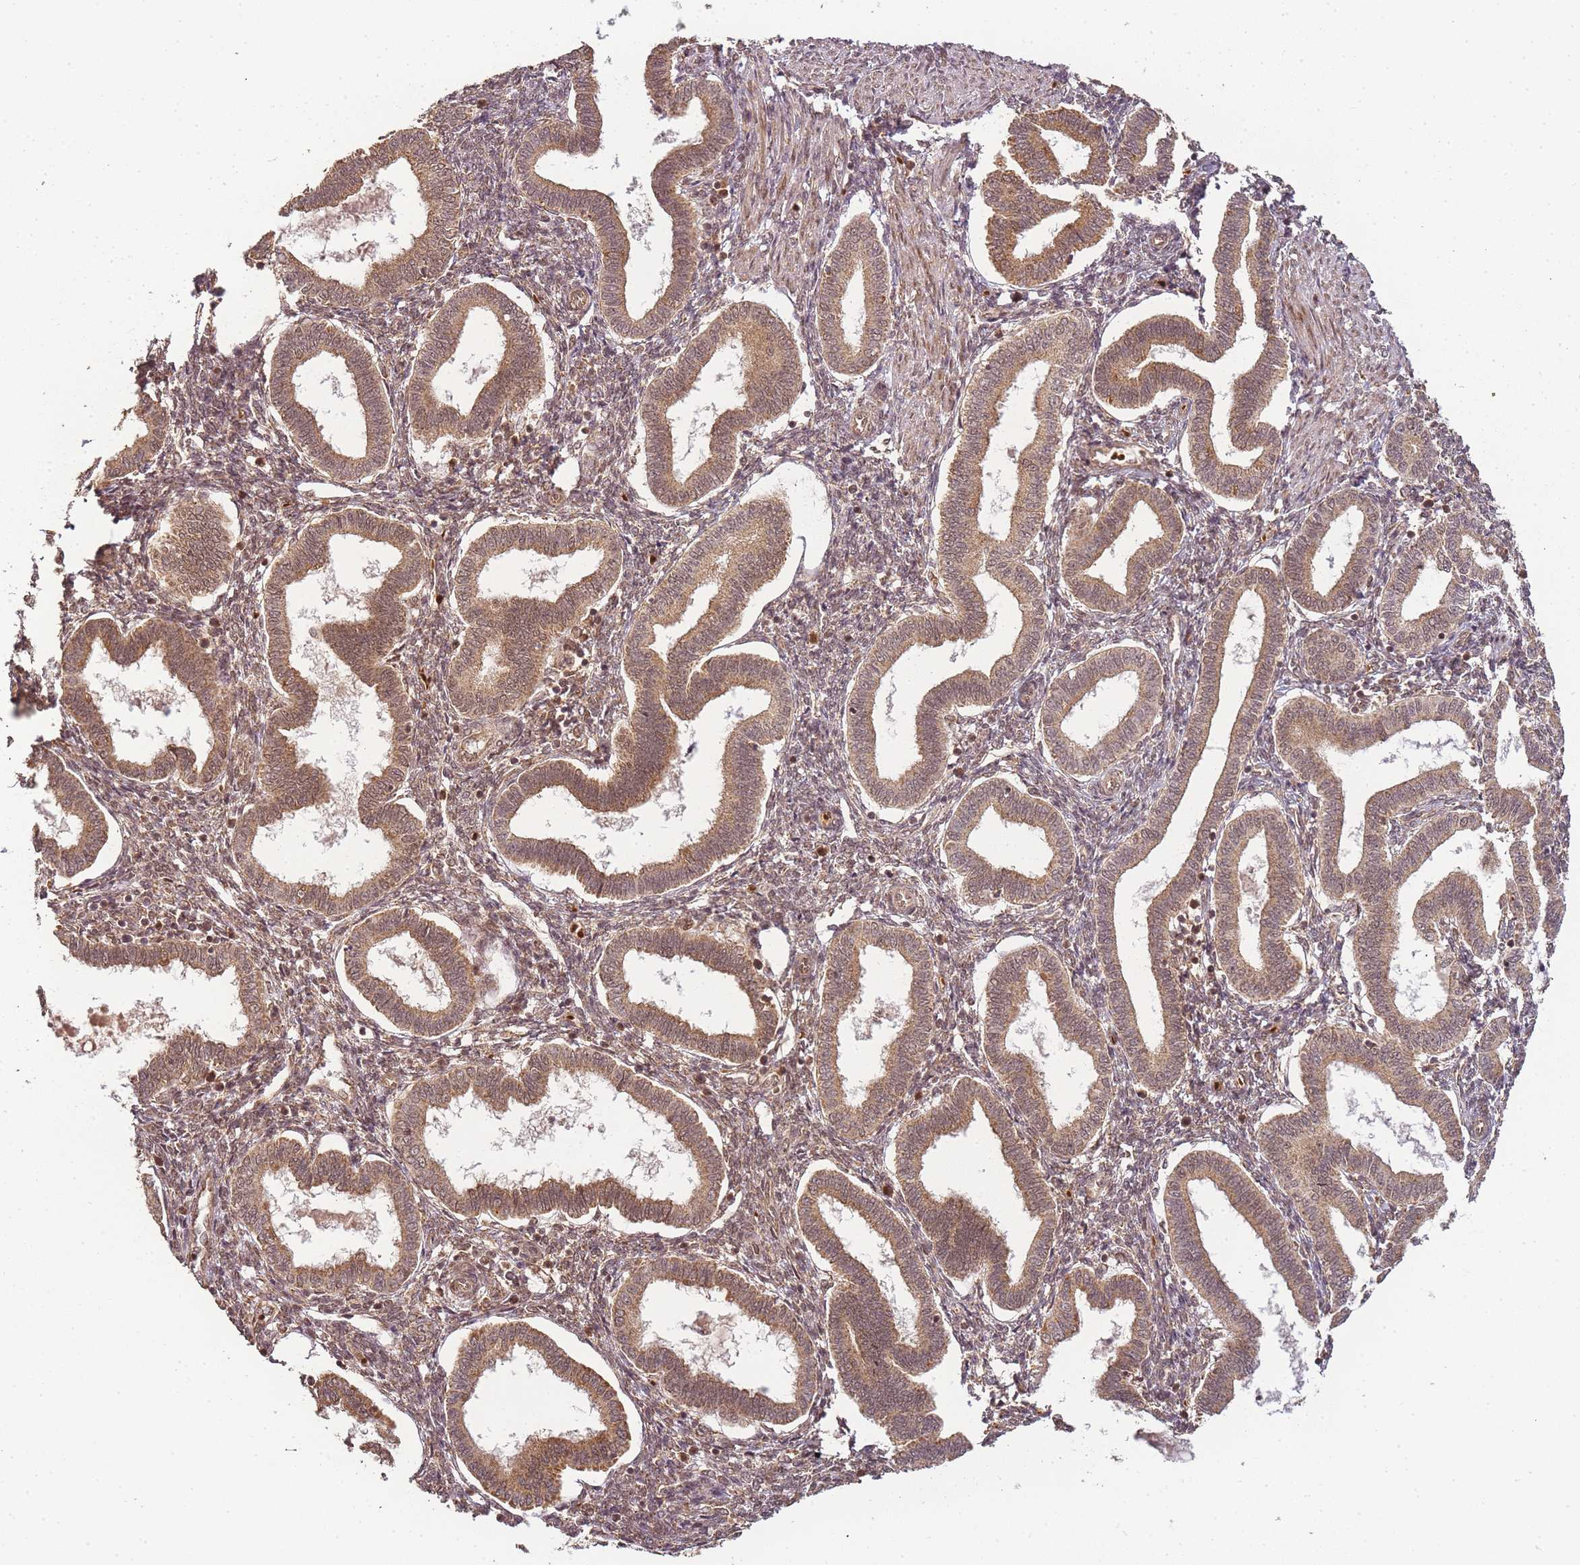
{"staining": {"intensity": "moderate", "quantity": ">75%", "location": "cytoplasmic/membranous,nuclear"}, "tissue": "endometrium", "cell_type": "Cells in endometrial stroma", "image_type": "normal", "snomed": [{"axis": "morphology", "description": "Normal tissue, NOS"}, {"axis": "topography", "description": "Endometrium"}], "caption": "Moderate cytoplasmic/membranous,nuclear staining for a protein is seen in about >75% of cells in endometrial stroma of unremarkable endometrium using immunohistochemistry.", "gene": "ZNF497", "patient": {"sex": "female", "age": 24}}